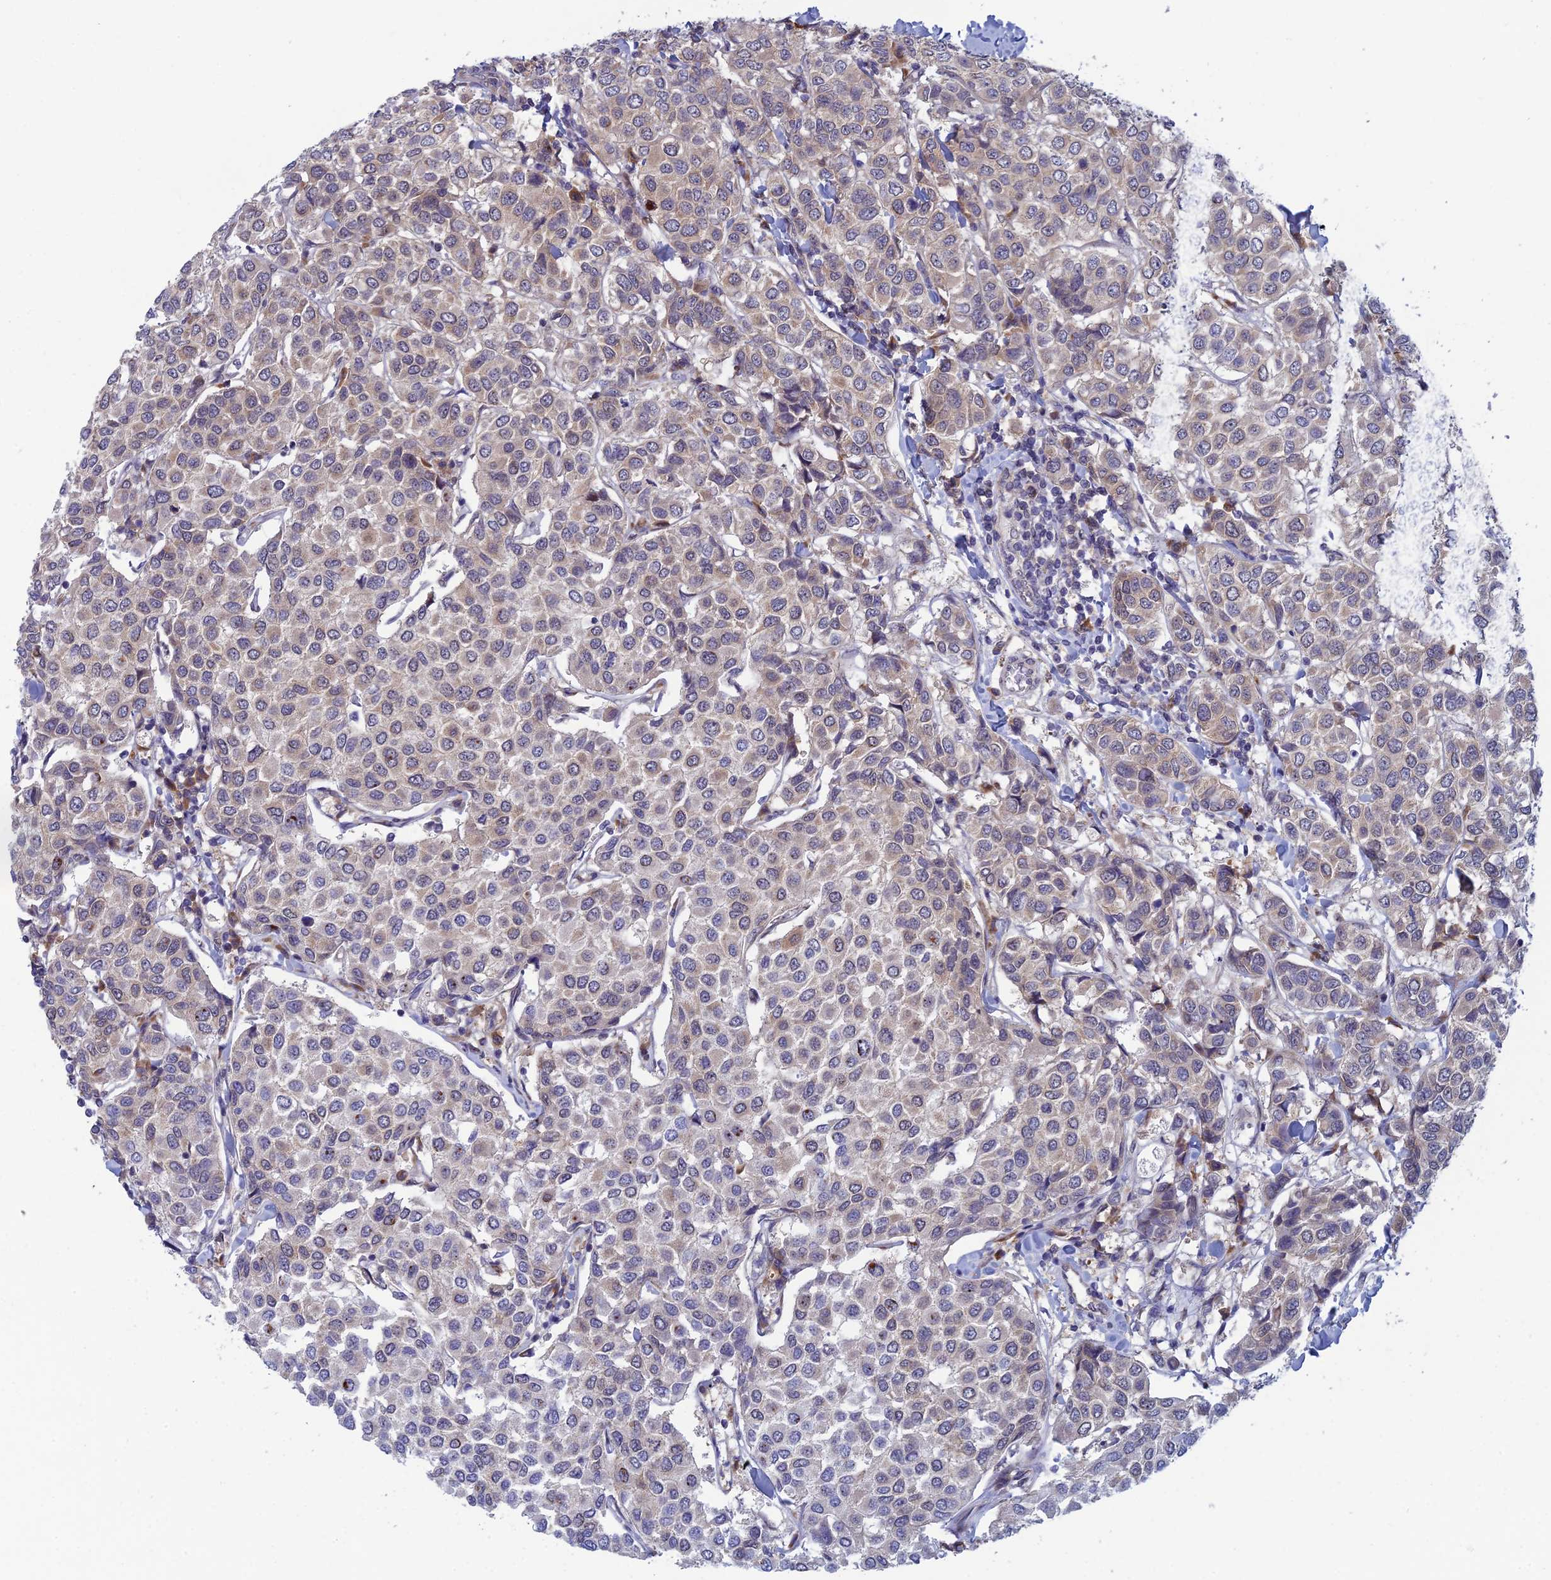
{"staining": {"intensity": "weak", "quantity": "<25%", "location": "cytoplasmic/membranous"}, "tissue": "breast cancer", "cell_type": "Tumor cells", "image_type": "cancer", "snomed": [{"axis": "morphology", "description": "Duct carcinoma"}, {"axis": "topography", "description": "Breast"}], "caption": "A high-resolution histopathology image shows immunohistochemistry staining of breast cancer, which reveals no significant staining in tumor cells.", "gene": "SRA1", "patient": {"sex": "female", "age": 55}}